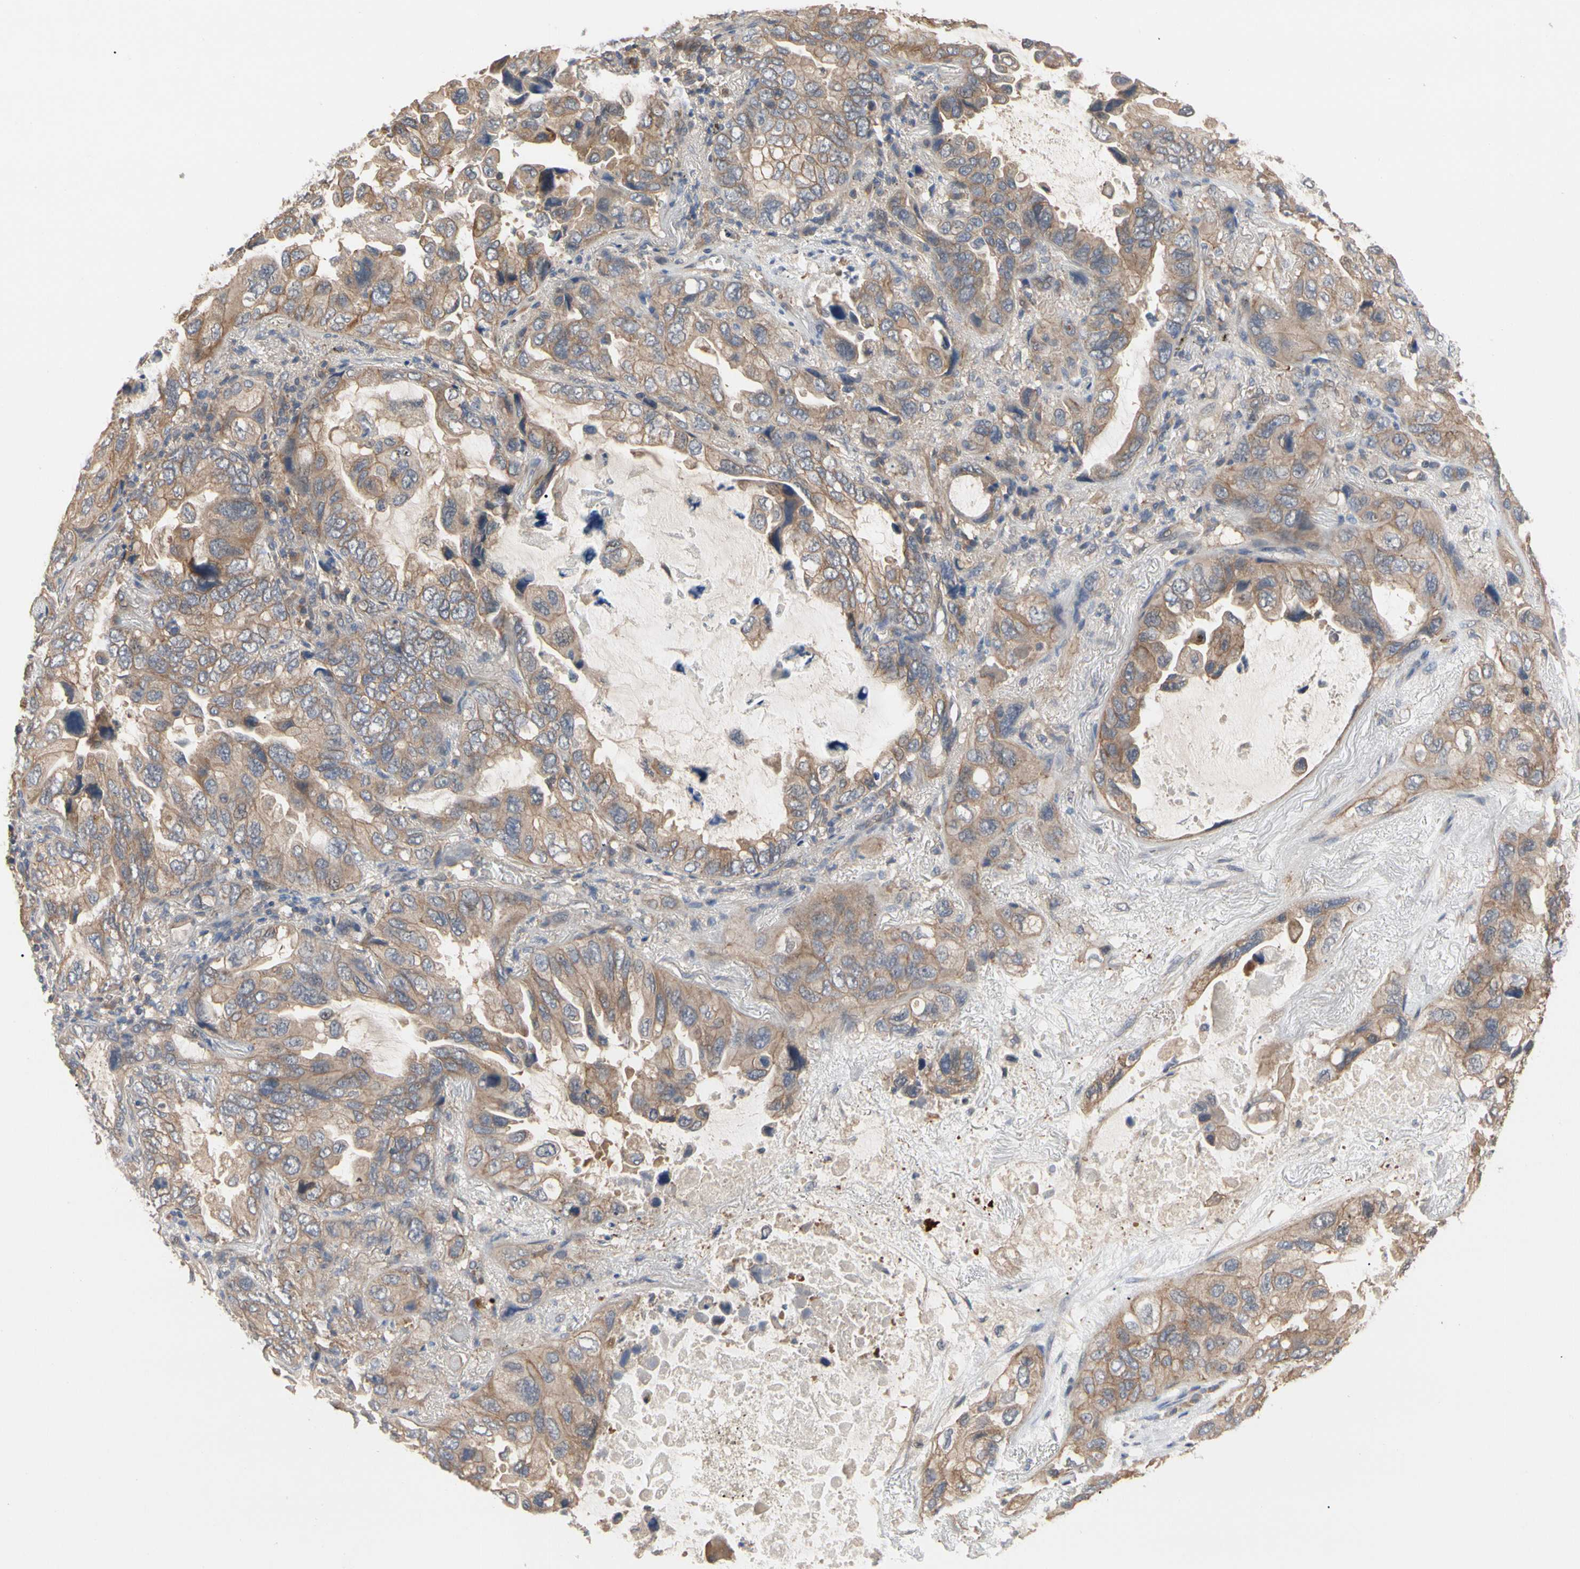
{"staining": {"intensity": "moderate", "quantity": ">75%", "location": "cytoplasmic/membranous"}, "tissue": "lung cancer", "cell_type": "Tumor cells", "image_type": "cancer", "snomed": [{"axis": "morphology", "description": "Squamous cell carcinoma, NOS"}, {"axis": "topography", "description": "Lung"}], "caption": "Immunohistochemistry of lung cancer (squamous cell carcinoma) shows medium levels of moderate cytoplasmic/membranous positivity in about >75% of tumor cells.", "gene": "DPP8", "patient": {"sex": "female", "age": 73}}